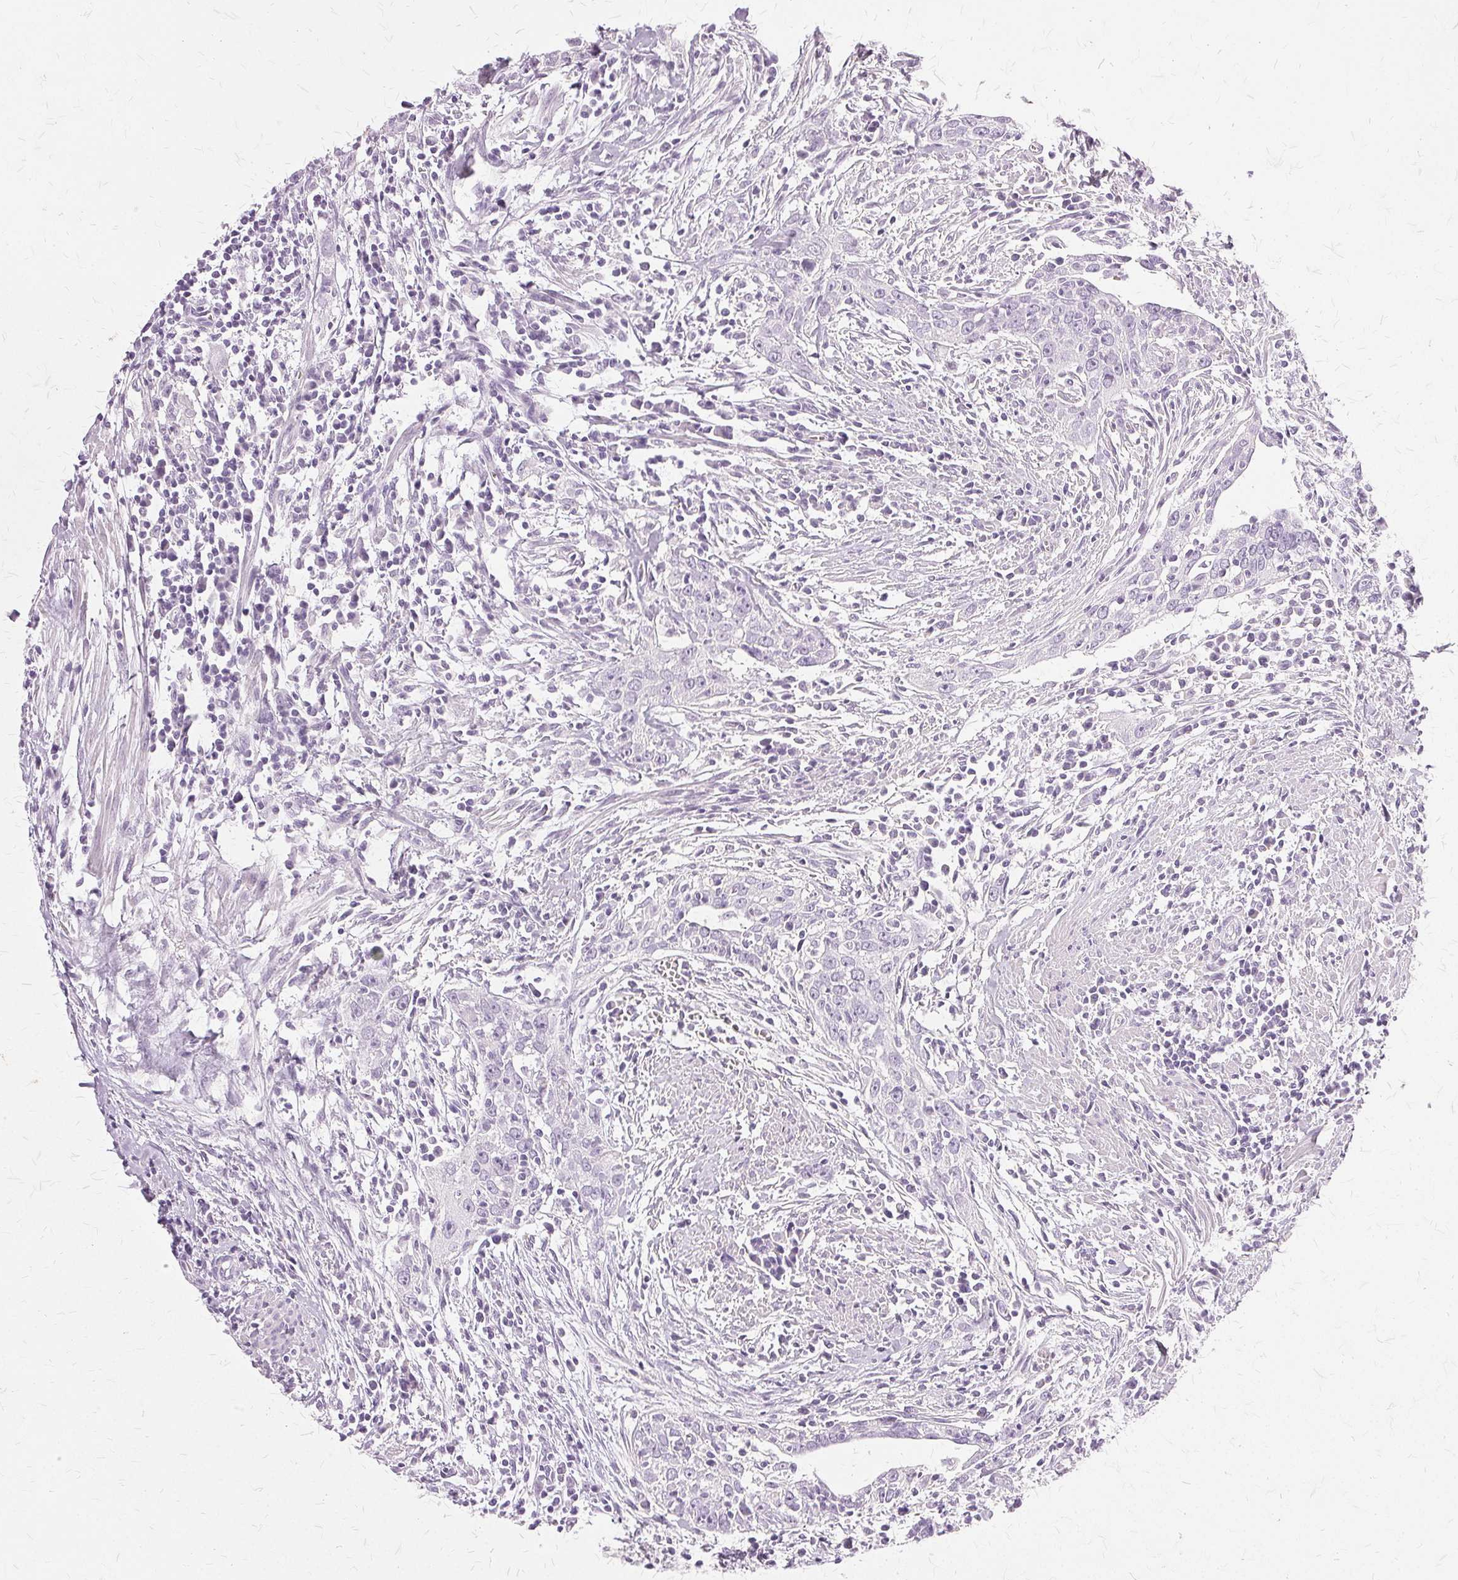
{"staining": {"intensity": "negative", "quantity": "none", "location": "none"}, "tissue": "urothelial cancer", "cell_type": "Tumor cells", "image_type": "cancer", "snomed": [{"axis": "morphology", "description": "Urothelial carcinoma, High grade"}, {"axis": "topography", "description": "Urinary bladder"}], "caption": "Immunohistochemistry (IHC) photomicrograph of neoplastic tissue: human urothelial cancer stained with DAB reveals no significant protein positivity in tumor cells.", "gene": "SLC45A3", "patient": {"sex": "male", "age": 83}}